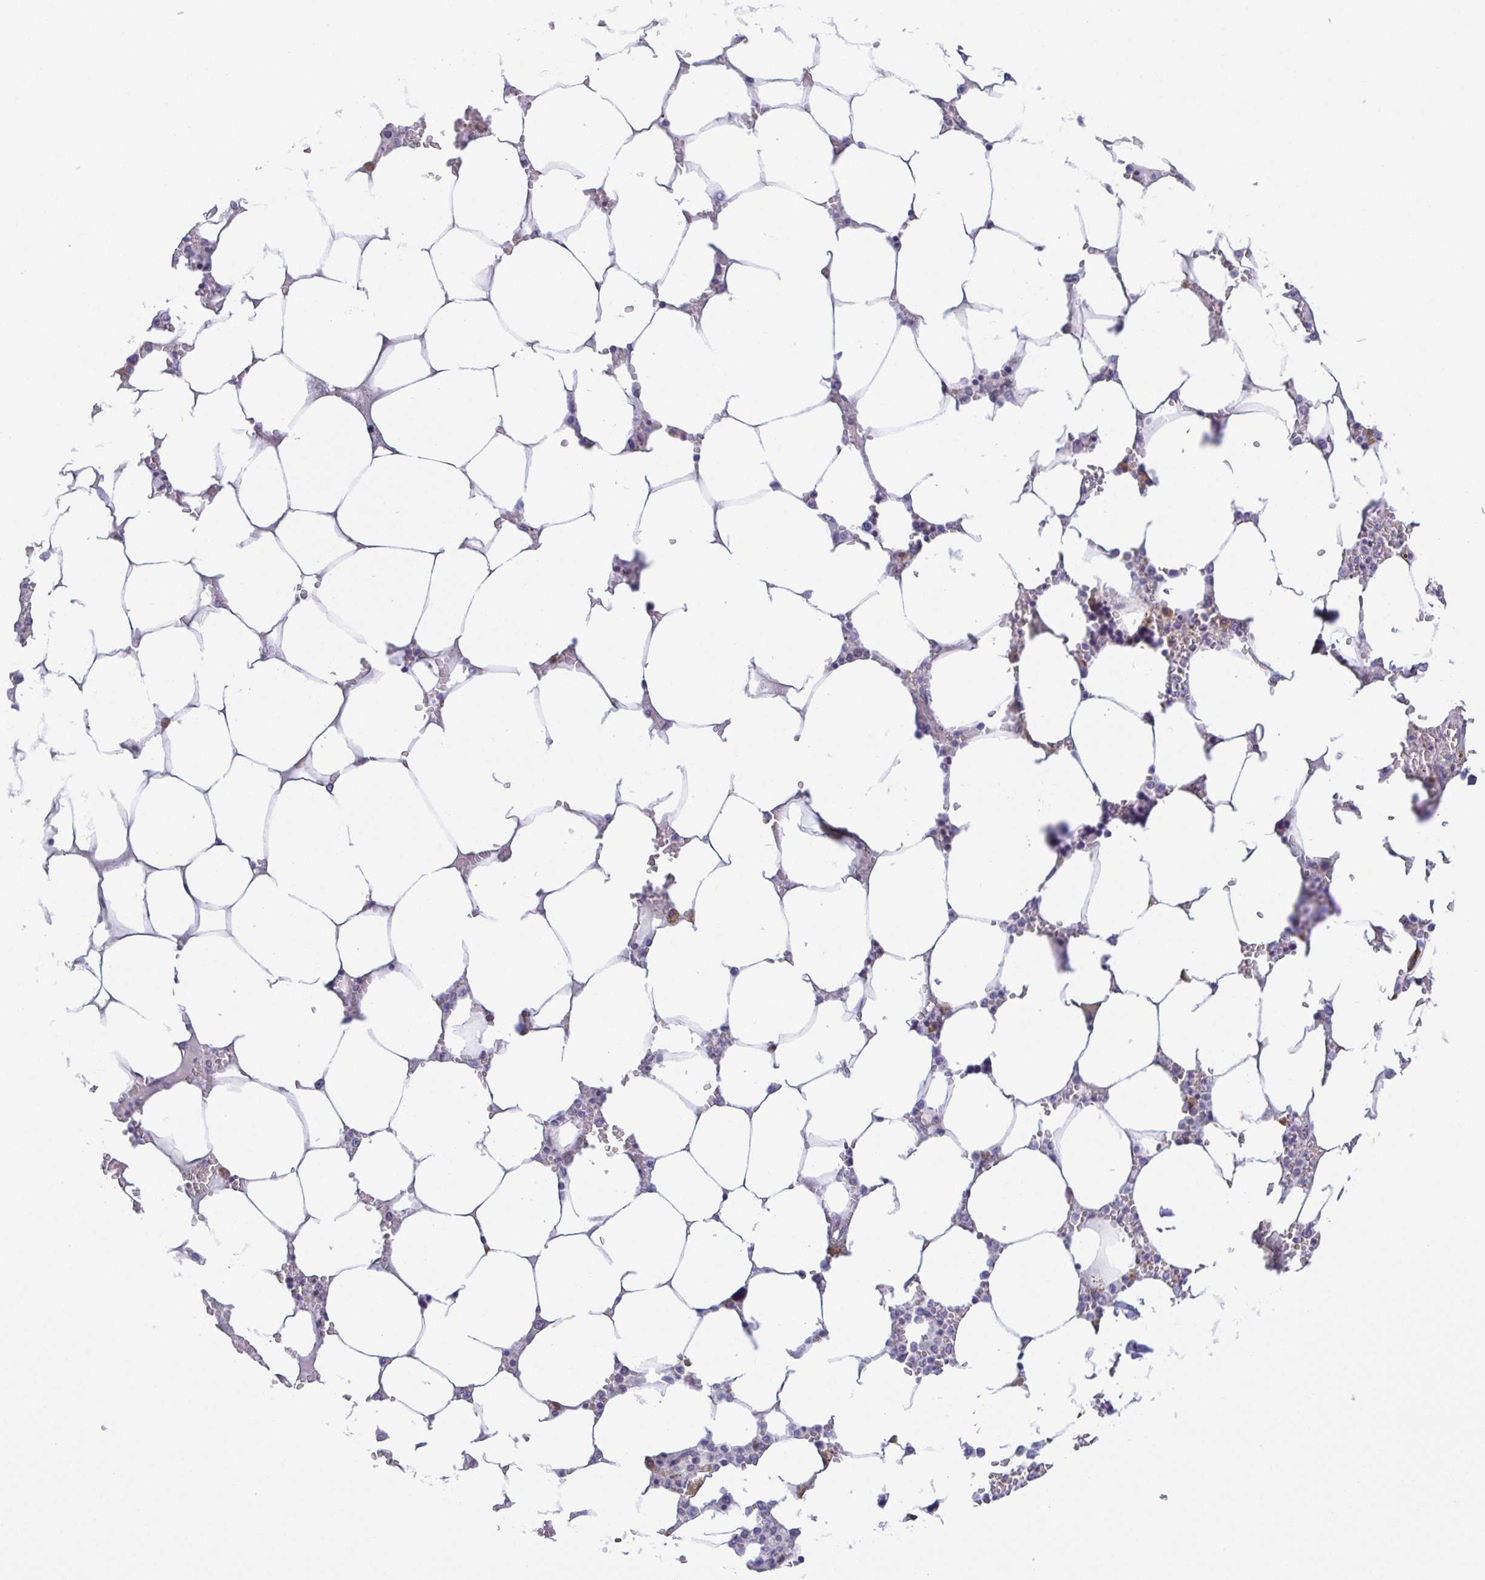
{"staining": {"intensity": "moderate", "quantity": "<25%", "location": "cytoplasmic/membranous"}, "tissue": "bone marrow", "cell_type": "Hematopoietic cells", "image_type": "normal", "snomed": [{"axis": "morphology", "description": "Normal tissue, NOS"}, {"axis": "topography", "description": "Bone marrow"}], "caption": "Hematopoietic cells display low levels of moderate cytoplasmic/membranous positivity in approximately <25% of cells in normal bone marrow.", "gene": "BCL2L1", "patient": {"sex": "male", "age": 64}}